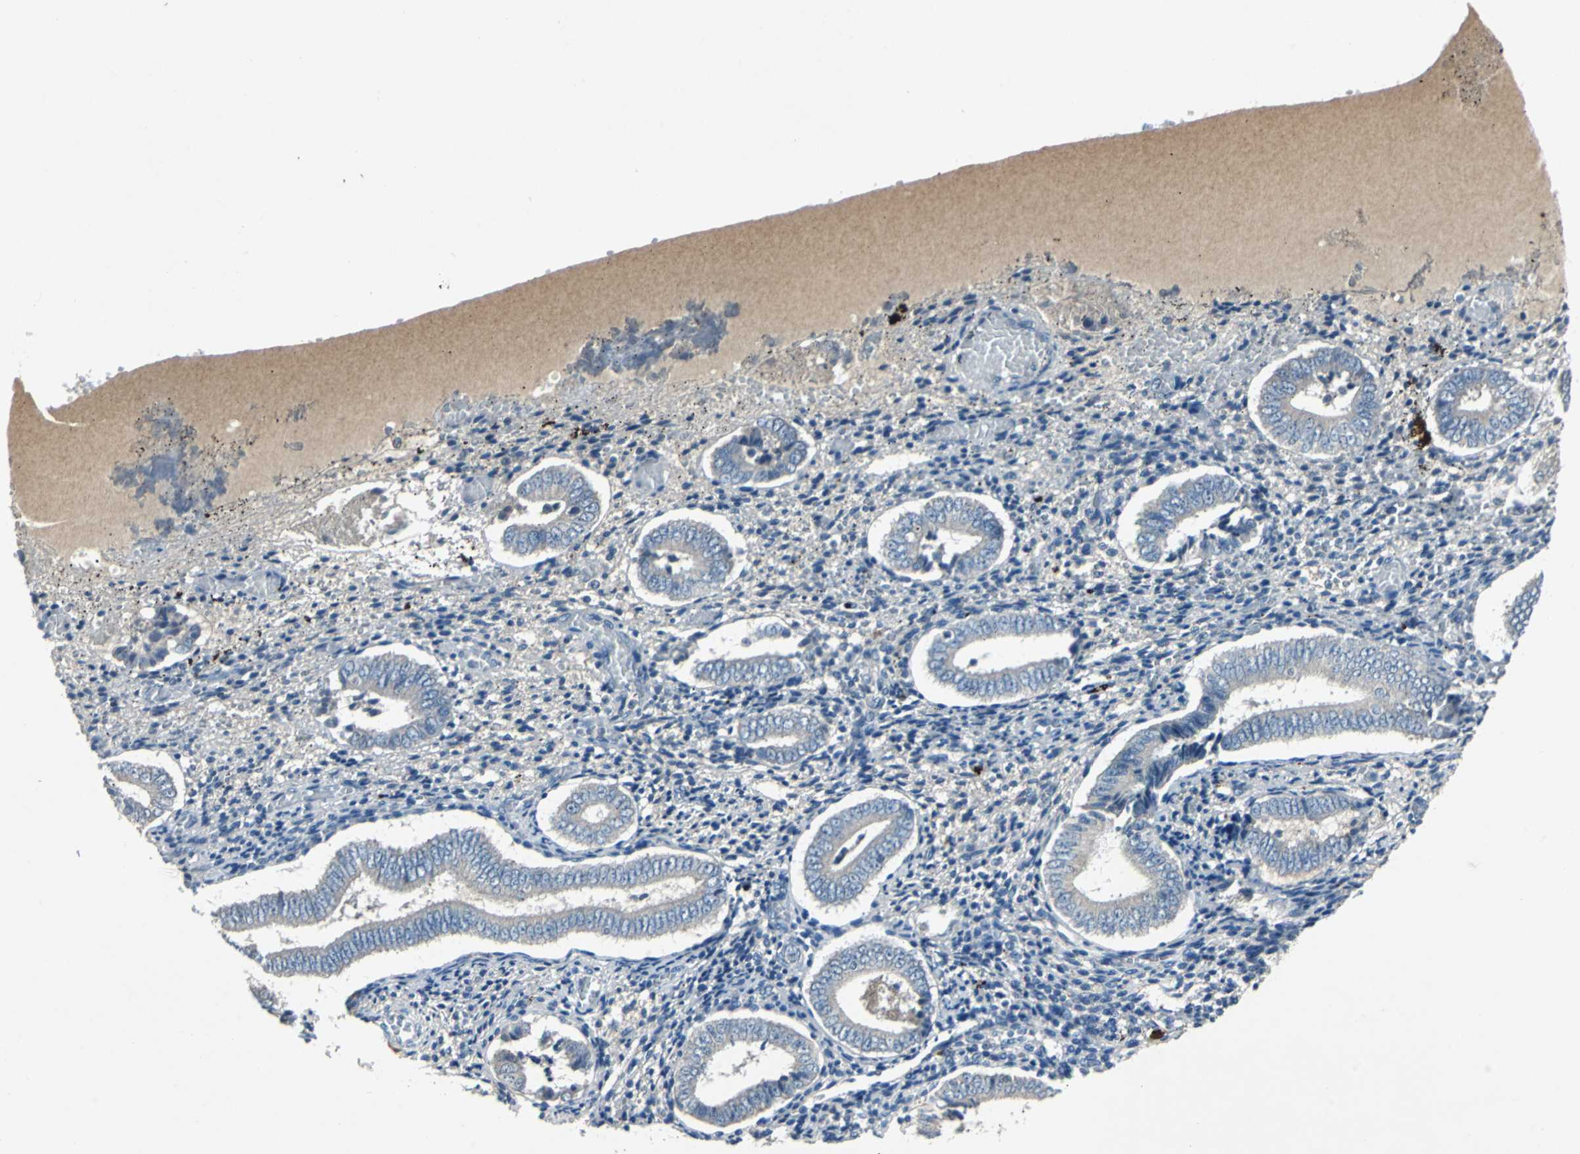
{"staining": {"intensity": "negative", "quantity": "none", "location": "none"}, "tissue": "endometrium", "cell_type": "Cells in endometrial stroma", "image_type": "normal", "snomed": [{"axis": "morphology", "description": "Normal tissue, NOS"}, {"axis": "topography", "description": "Endometrium"}], "caption": "IHC of normal human endometrium shows no staining in cells in endometrial stroma. (Brightfield microscopy of DAB (3,3'-diaminobenzidine) IHC at high magnification).", "gene": "SLC2A13", "patient": {"sex": "female", "age": 42}}